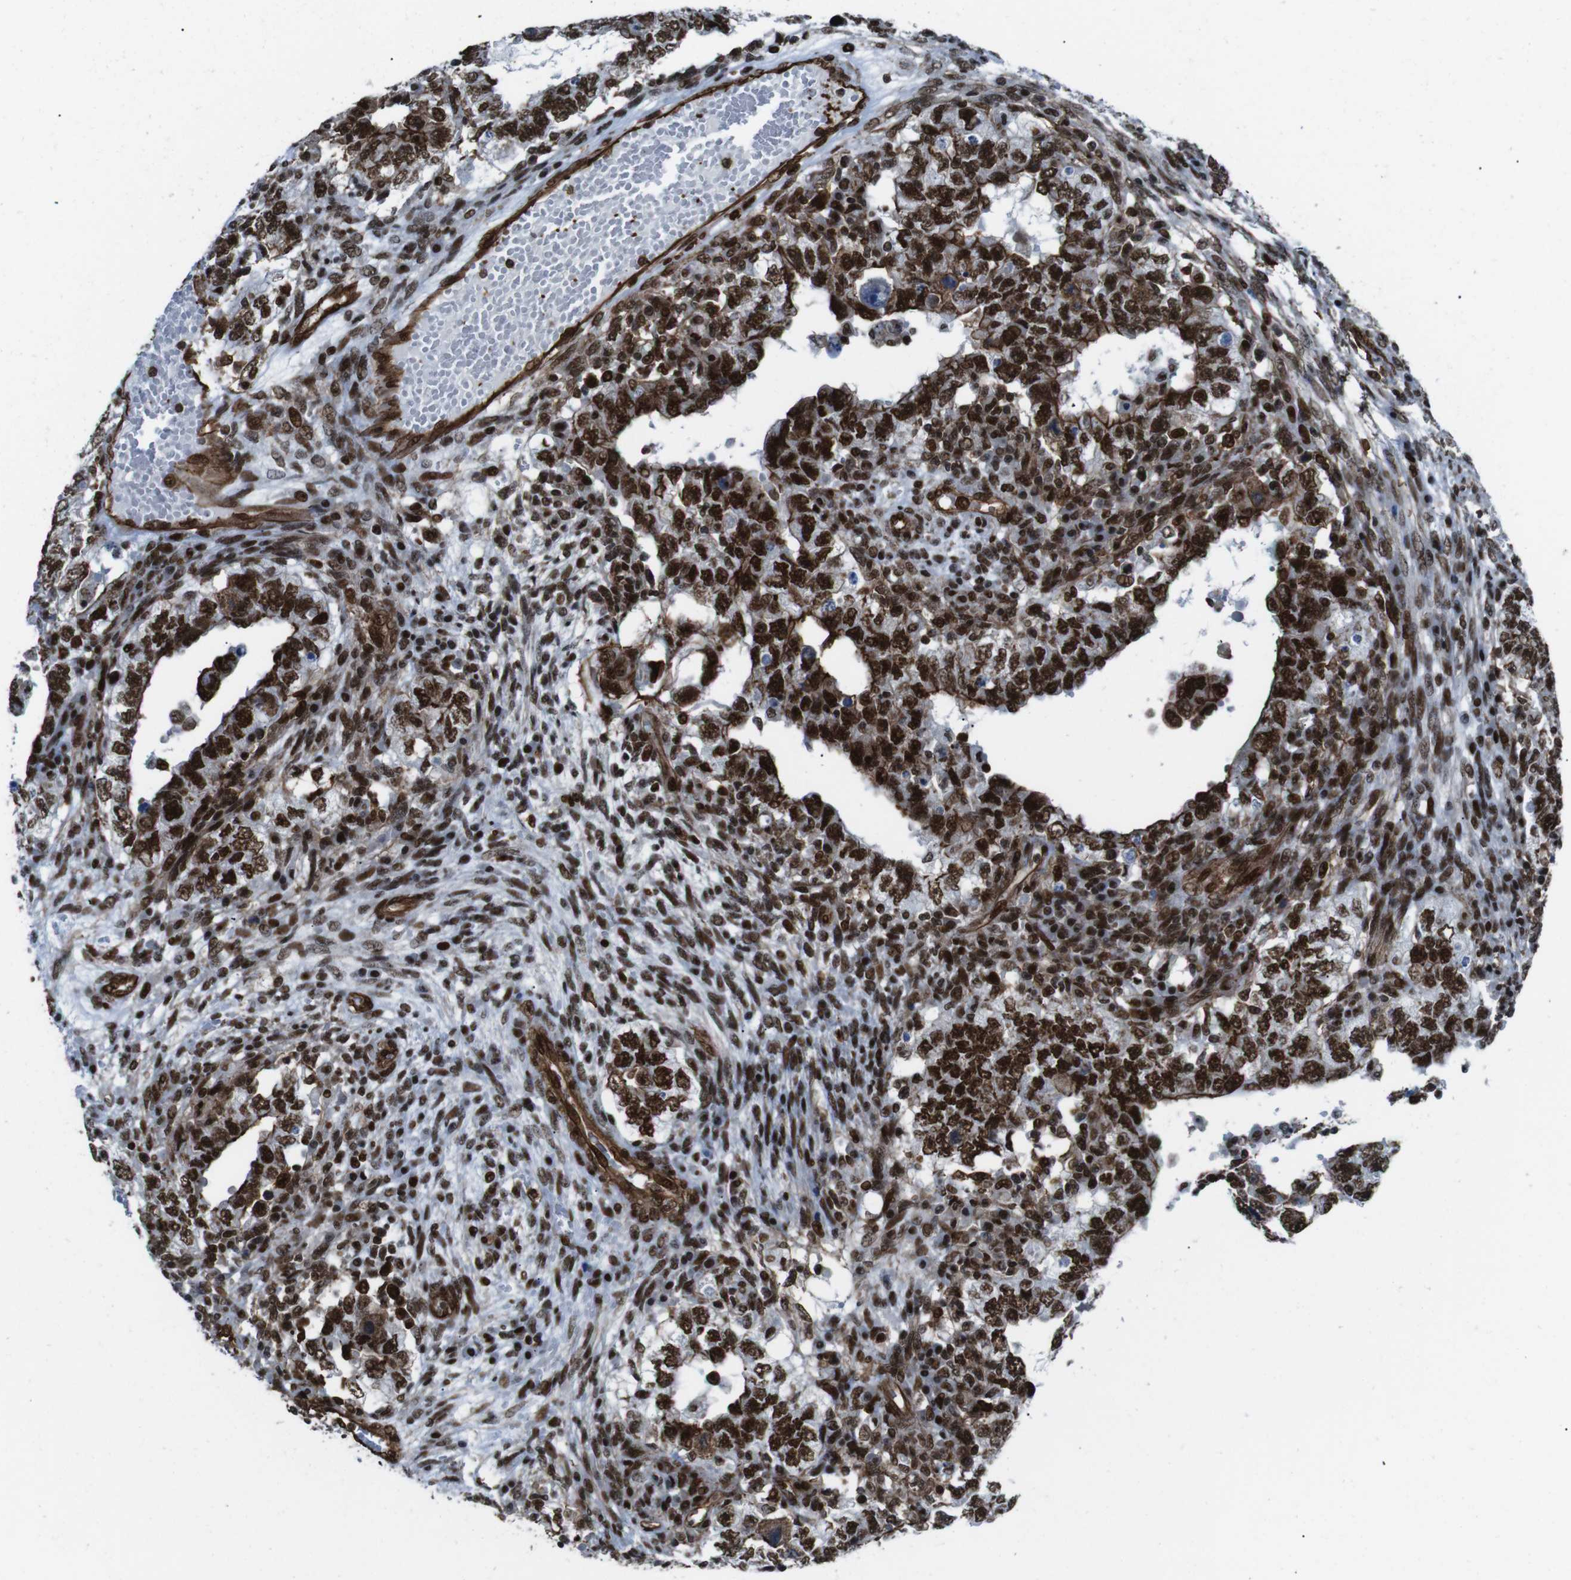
{"staining": {"intensity": "strong", "quantity": ">75%", "location": "nuclear"}, "tissue": "testis cancer", "cell_type": "Tumor cells", "image_type": "cancer", "snomed": [{"axis": "morphology", "description": "Carcinoma, Embryonal, NOS"}, {"axis": "topography", "description": "Testis"}], "caption": "Immunohistochemical staining of human testis cancer exhibits high levels of strong nuclear staining in about >75% of tumor cells.", "gene": "HNRNPU", "patient": {"sex": "male", "age": 26}}